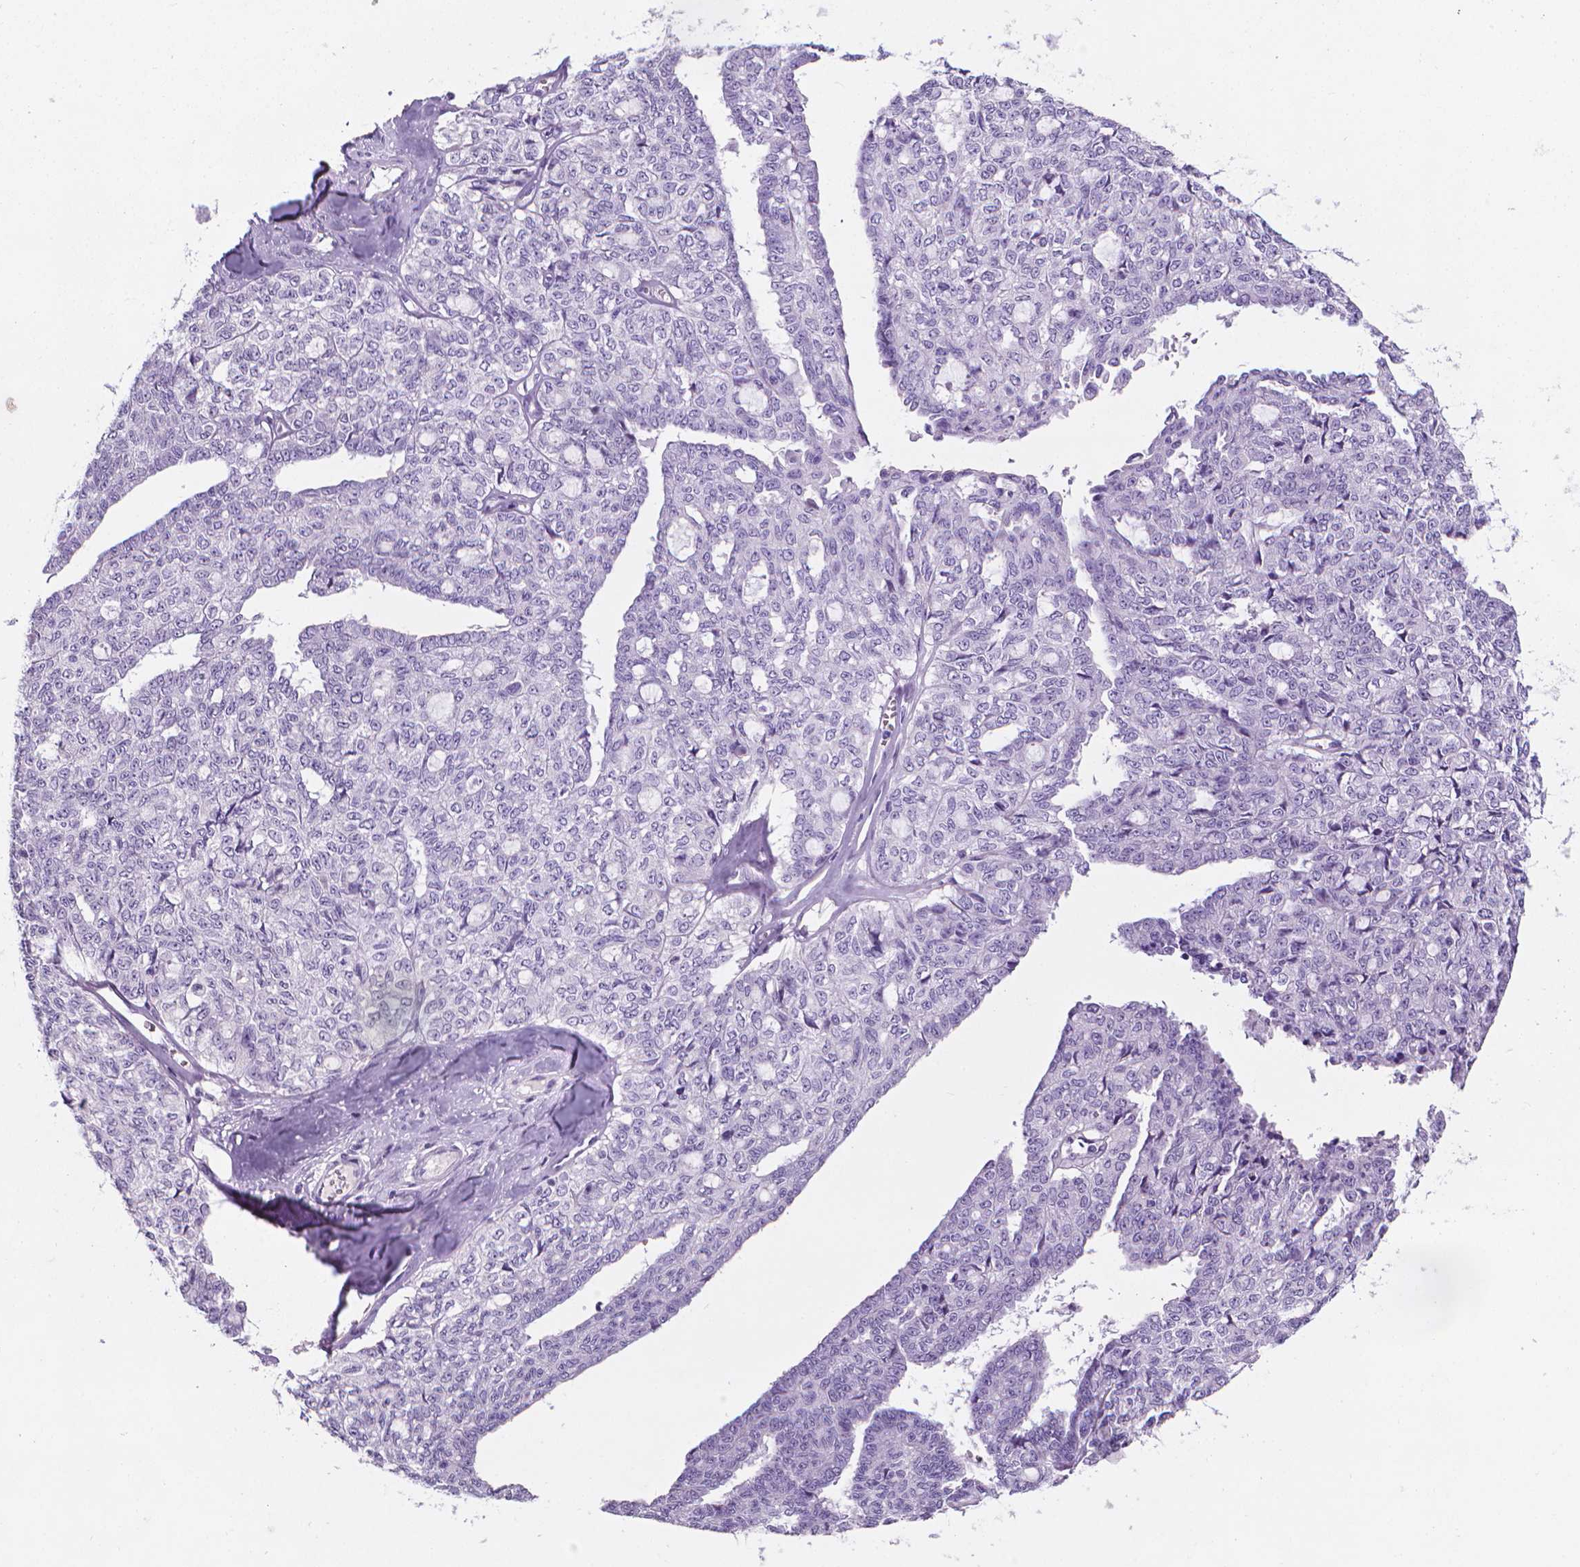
{"staining": {"intensity": "negative", "quantity": "none", "location": "none"}, "tissue": "ovarian cancer", "cell_type": "Tumor cells", "image_type": "cancer", "snomed": [{"axis": "morphology", "description": "Cystadenocarcinoma, serous, NOS"}, {"axis": "topography", "description": "Ovary"}], "caption": "This is an immunohistochemistry (IHC) photomicrograph of human ovarian serous cystadenocarcinoma. There is no positivity in tumor cells.", "gene": "XPNPEP2", "patient": {"sex": "female", "age": 71}}